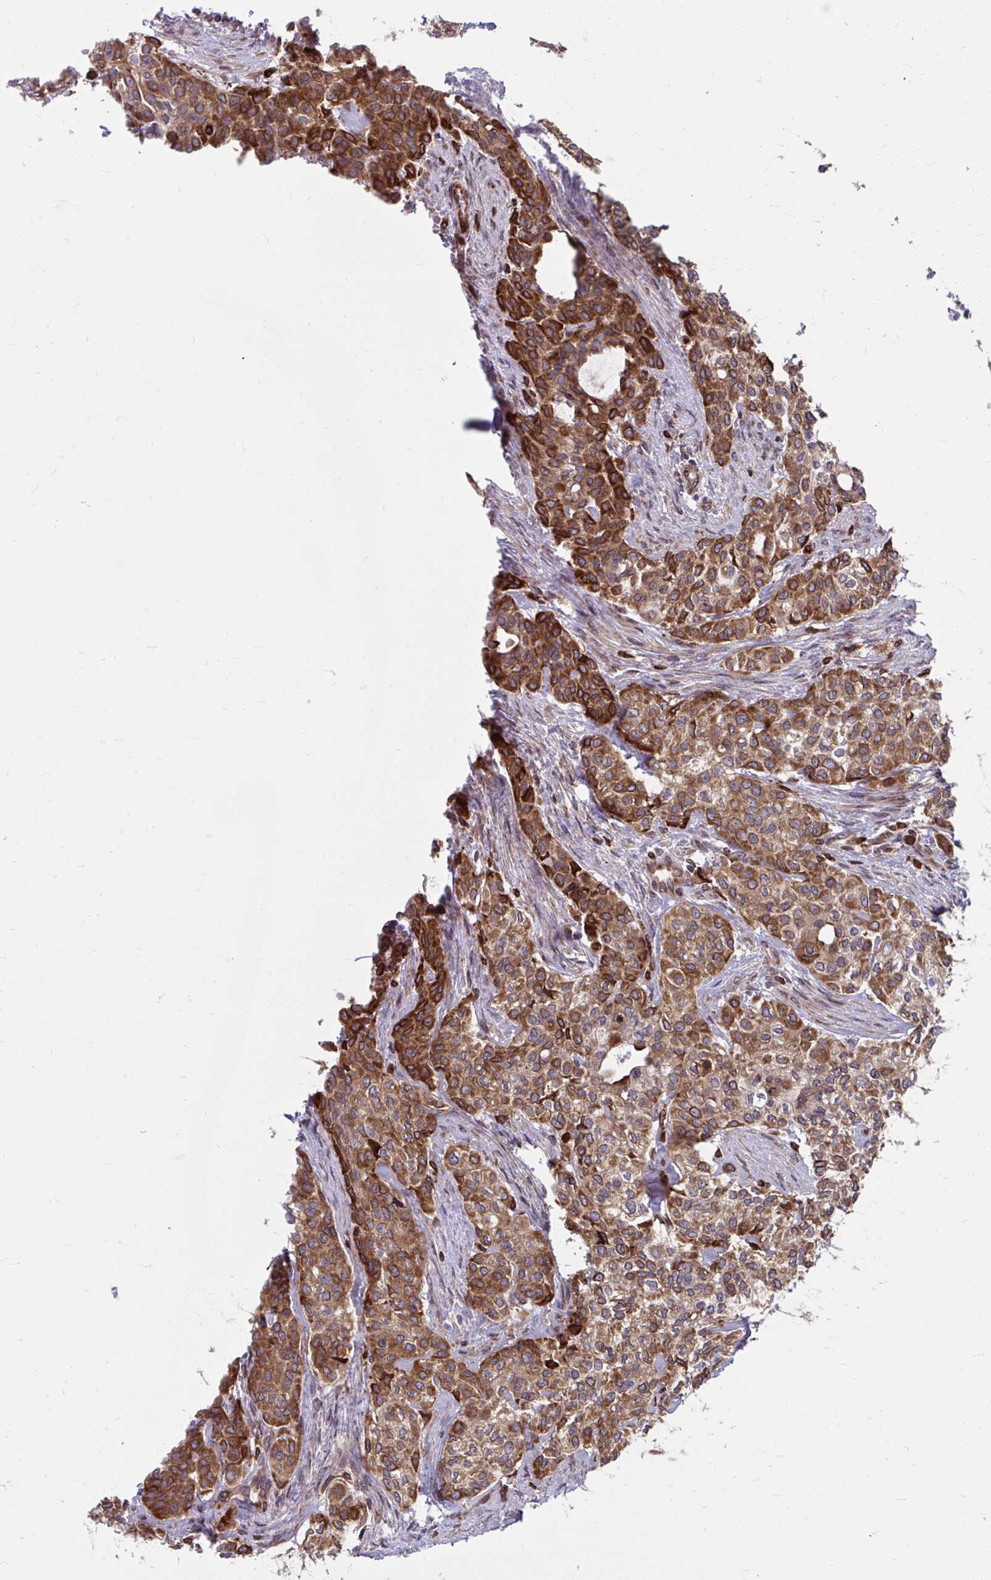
{"staining": {"intensity": "moderate", "quantity": "25%-75%", "location": "cytoplasmic/membranous"}, "tissue": "head and neck cancer", "cell_type": "Tumor cells", "image_type": "cancer", "snomed": [{"axis": "morphology", "description": "Adenocarcinoma, NOS"}, {"axis": "topography", "description": "Head-Neck"}], "caption": "A brown stain labels moderate cytoplasmic/membranous expression of a protein in human adenocarcinoma (head and neck) tumor cells. (Stains: DAB (3,3'-diaminobenzidine) in brown, nuclei in blue, Microscopy: brightfield microscopy at high magnification).", "gene": "STIM2", "patient": {"sex": "male", "age": 81}}